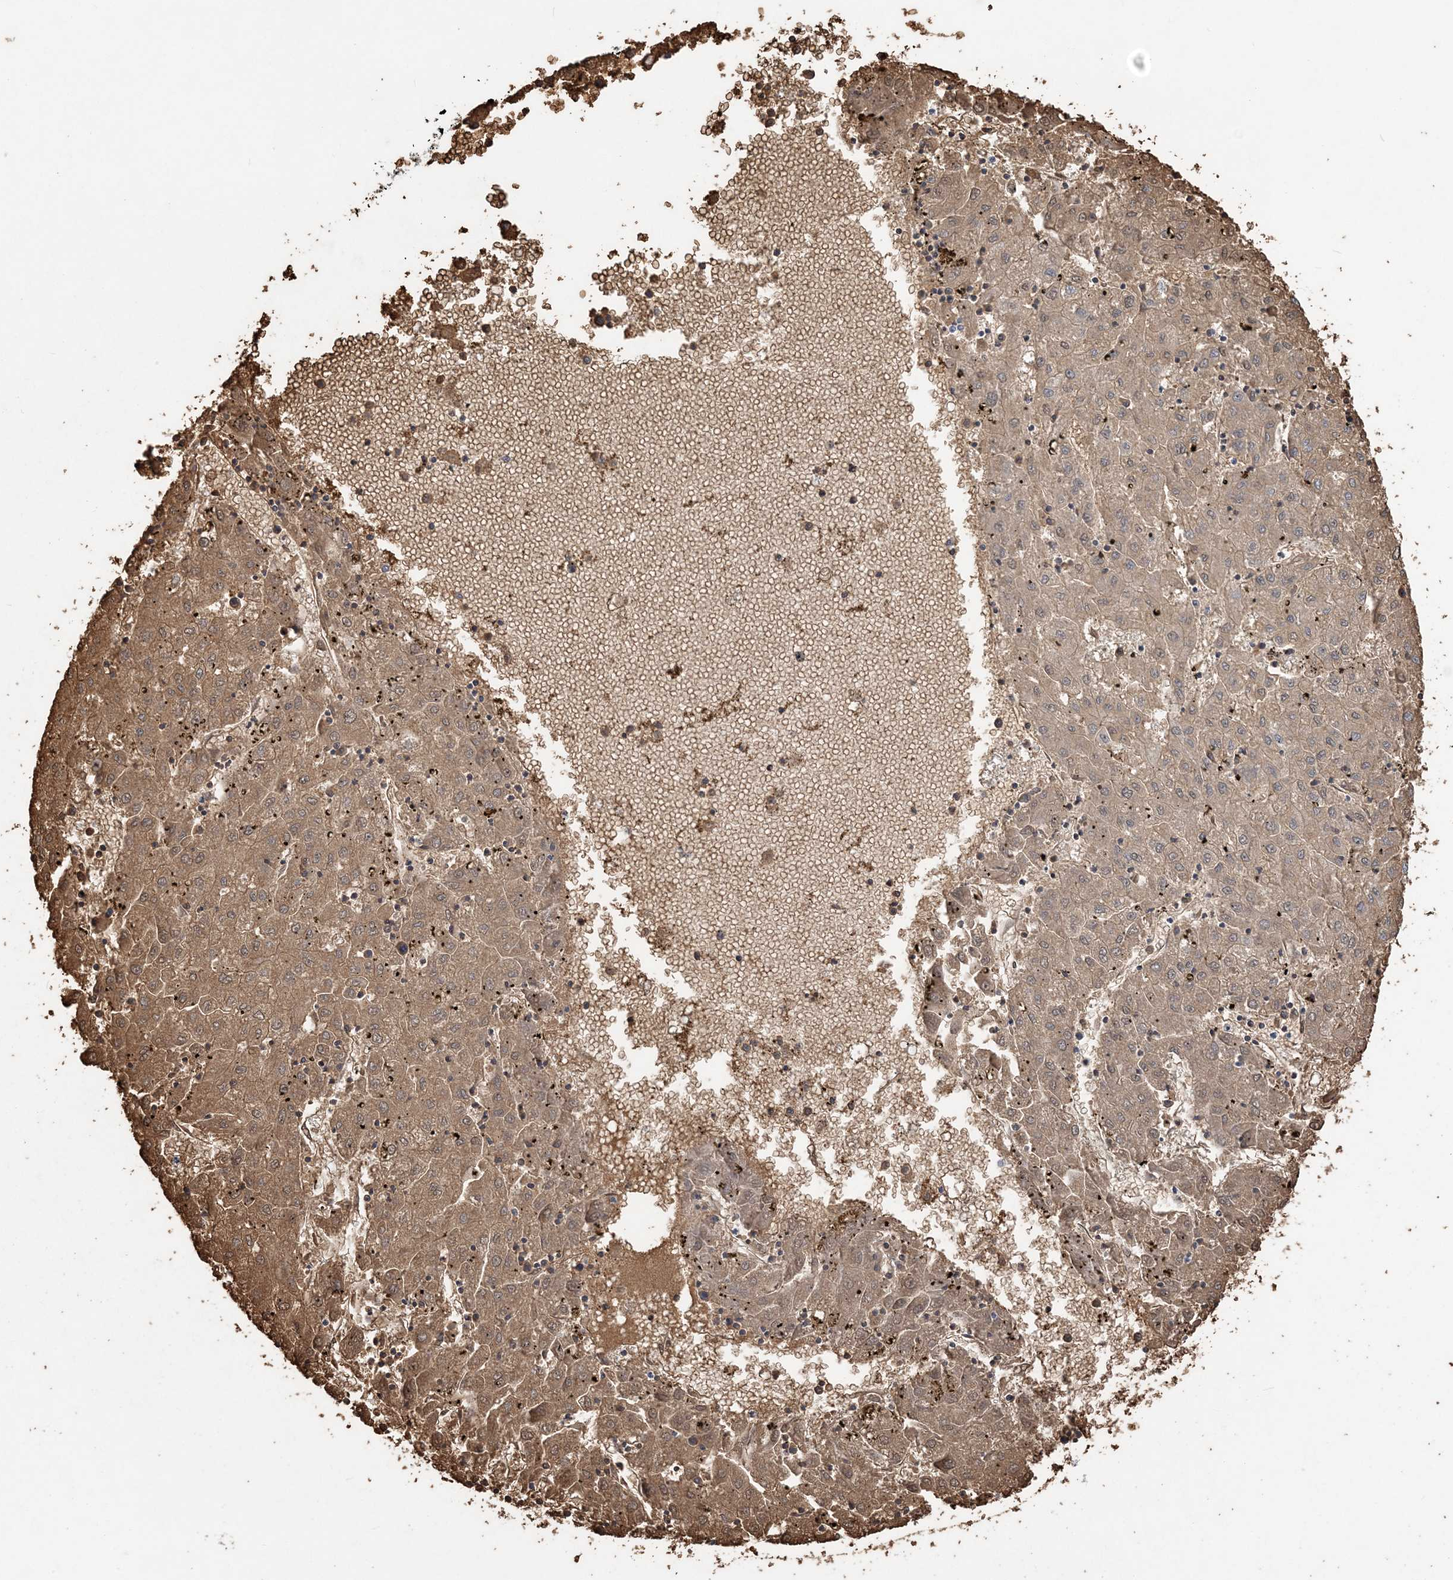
{"staining": {"intensity": "moderate", "quantity": "<25%", "location": "cytoplasmic/membranous"}, "tissue": "liver cancer", "cell_type": "Tumor cells", "image_type": "cancer", "snomed": [{"axis": "morphology", "description": "Carcinoma, Hepatocellular, NOS"}, {"axis": "topography", "description": "Liver"}], "caption": "High-magnification brightfield microscopy of hepatocellular carcinoma (liver) stained with DAB (3,3'-diaminobenzidine) (brown) and counterstained with hematoxylin (blue). tumor cells exhibit moderate cytoplasmic/membranous staining is identified in about<25% of cells. The staining was performed using DAB, with brown indicating positive protein expression. Nuclei are stained blue with hematoxylin.", "gene": "HBD", "patient": {"sex": "male", "age": 72}}